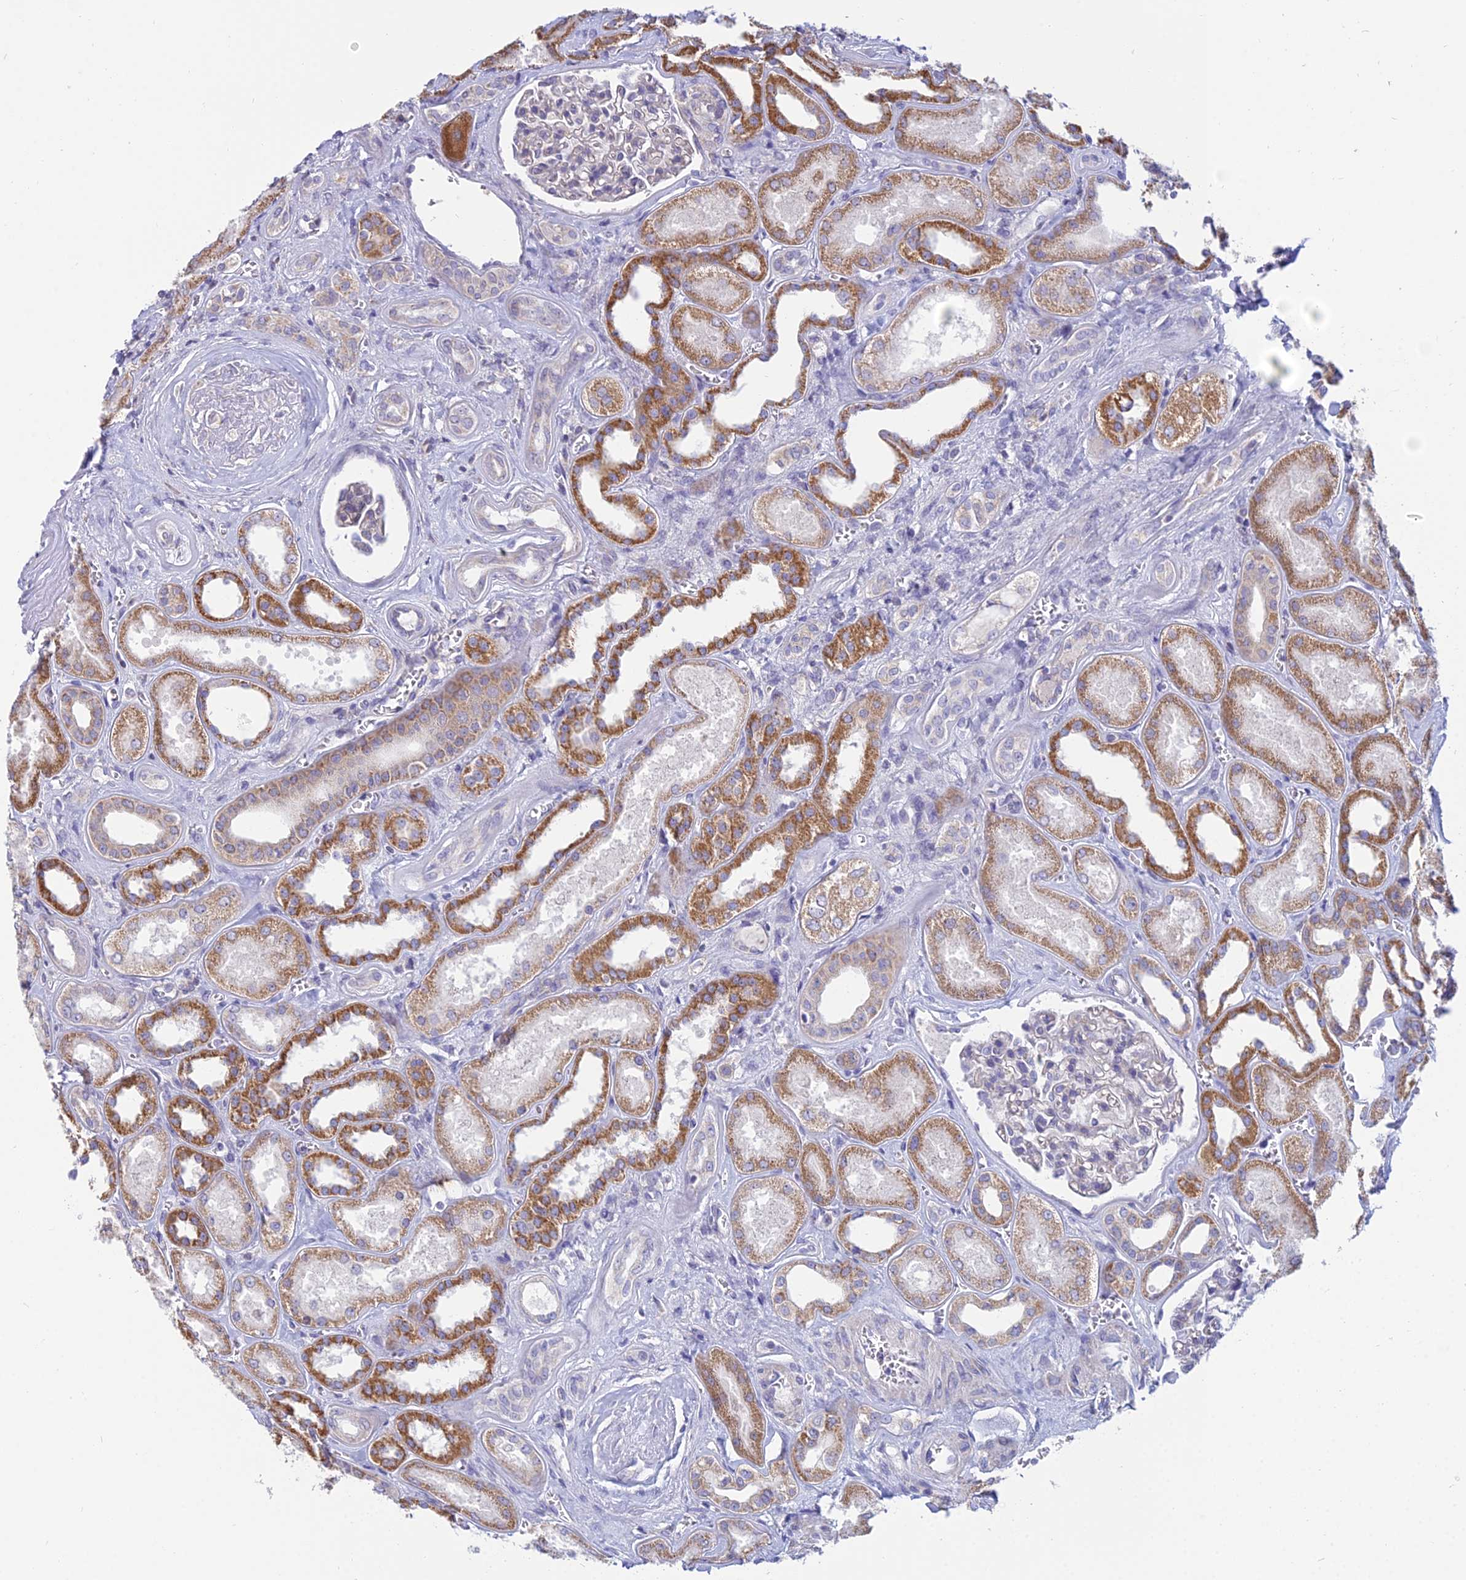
{"staining": {"intensity": "negative", "quantity": "none", "location": "none"}, "tissue": "kidney", "cell_type": "Cells in glomeruli", "image_type": "normal", "snomed": [{"axis": "morphology", "description": "Normal tissue, NOS"}, {"axis": "morphology", "description": "Adenocarcinoma, NOS"}, {"axis": "topography", "description": "Kidney"}], "caption": "Human kidney stained for a protein using immunohistochemistry displays no expression in cells in glomeruli.", "gene": "CFAP206", "patient": {"sex": "female", "age": 68}}